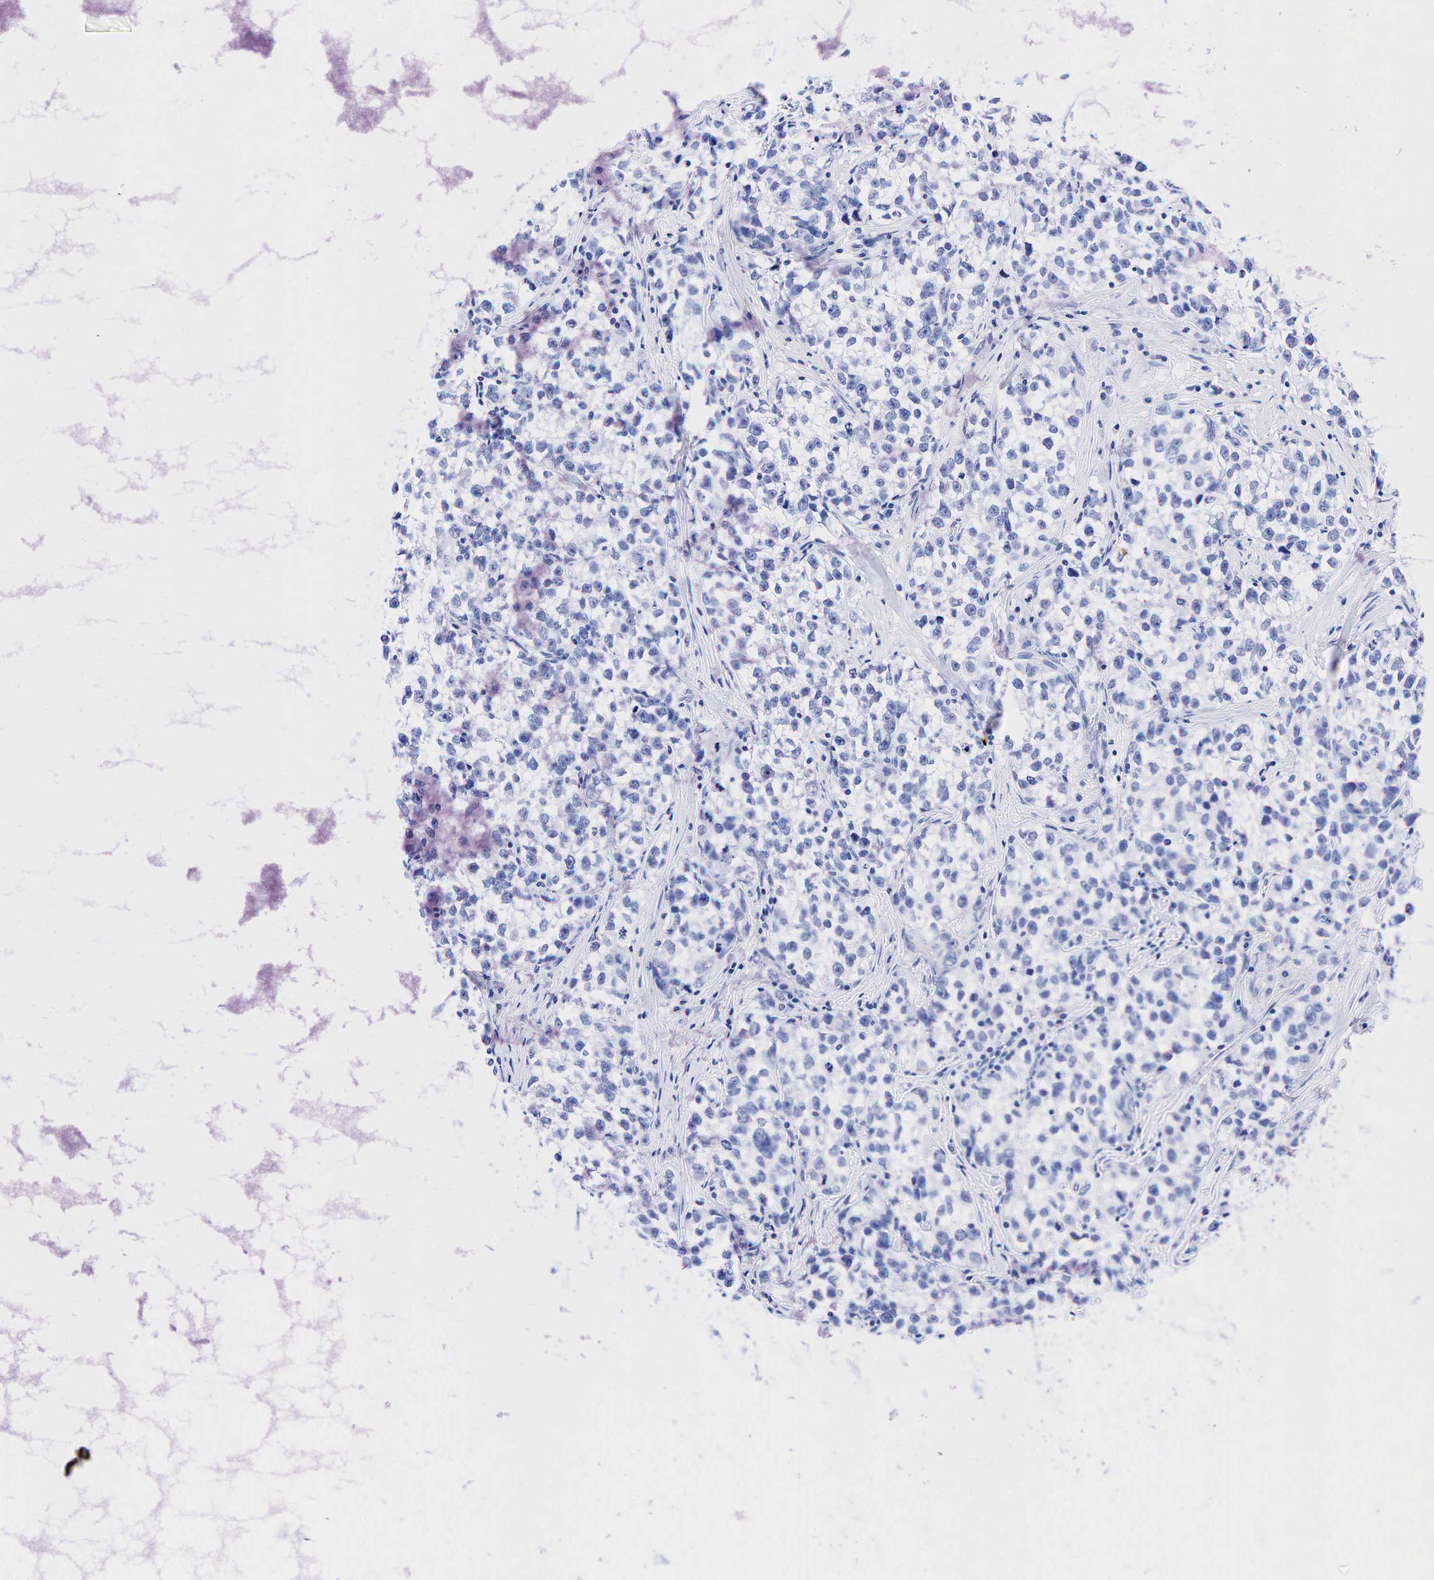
{"staining": {"intensity": "negative", "quantity": "none", "location": "none"}, "tissue": "testis cancer", "cell_type": "Tumor cells", "image_type": "cancer", "snomed": [{"axis": "morphology", "description": "Seminoma, NOS"}, {"axis": "morphology", "description": "Carcinoma, Embryonal, NOS"}, {"axis": "topography", "description": "Testis"}], "caption": "Immunohistochemical staining of human seminoma (testis) exhibits no significant positivity in tumor cells. Nuclei are stained in blue.", "gene": "KRT19", "patient": {"sex": "male", "age": 30}}